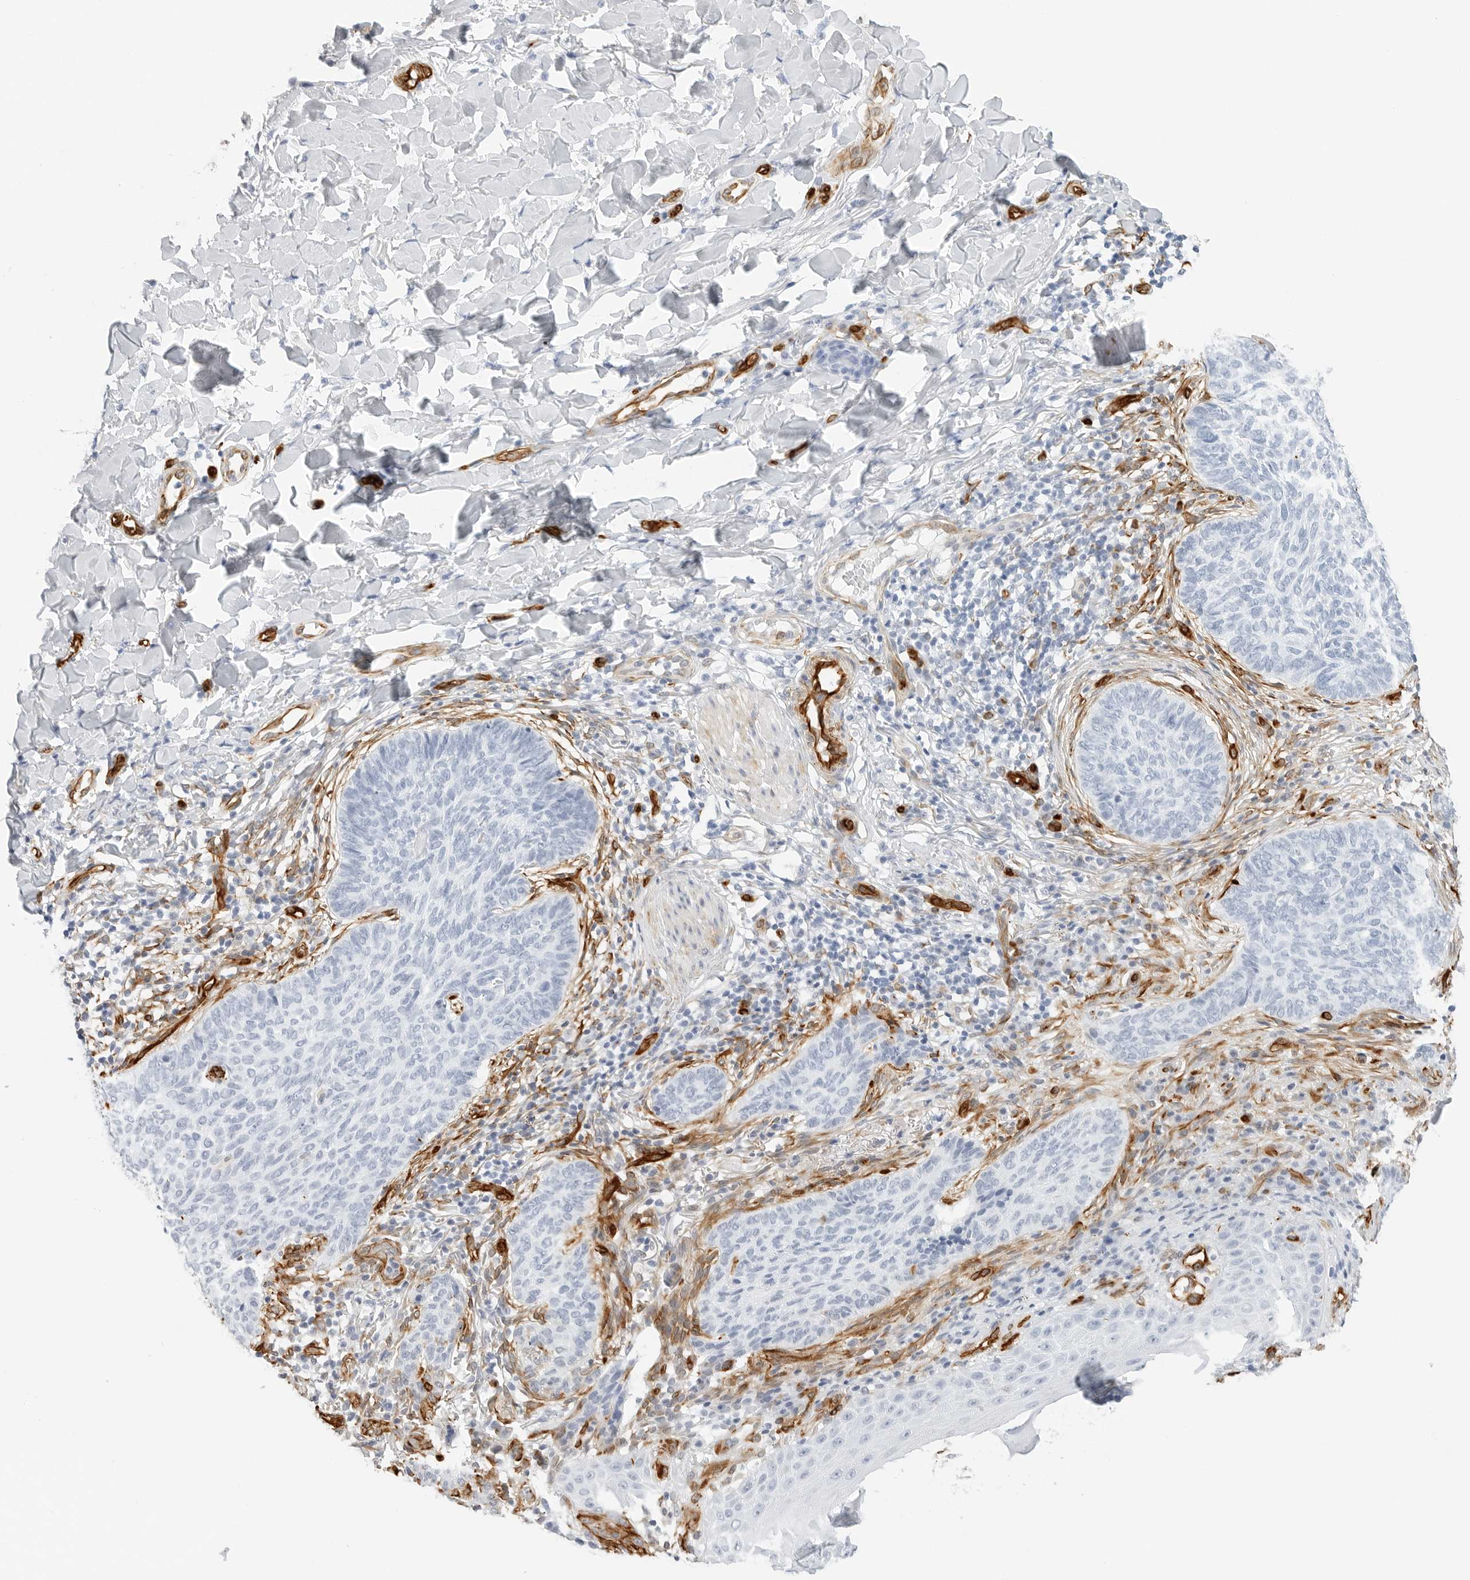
{"staining": {"intensity": "negative", "quantity": "none", "location": "none"}, "tissue": "skin cancer", "cell_type": "Tumor cells", "image_type": "cancer", "snomed": [{"axis": "morphology", "description": "Normal tissue, NOS"}, {"axis": "morphology", "description": "Basal cell carcinoma"}, {"axis": "topography", "description": "Skin"}], "caption": "Skin cancer stained for a protein using immunohistochemistry (IHC) exhibits no staining tumor cells.", "gene": "NES", "patient": {"sex": "male", "age": 50}}